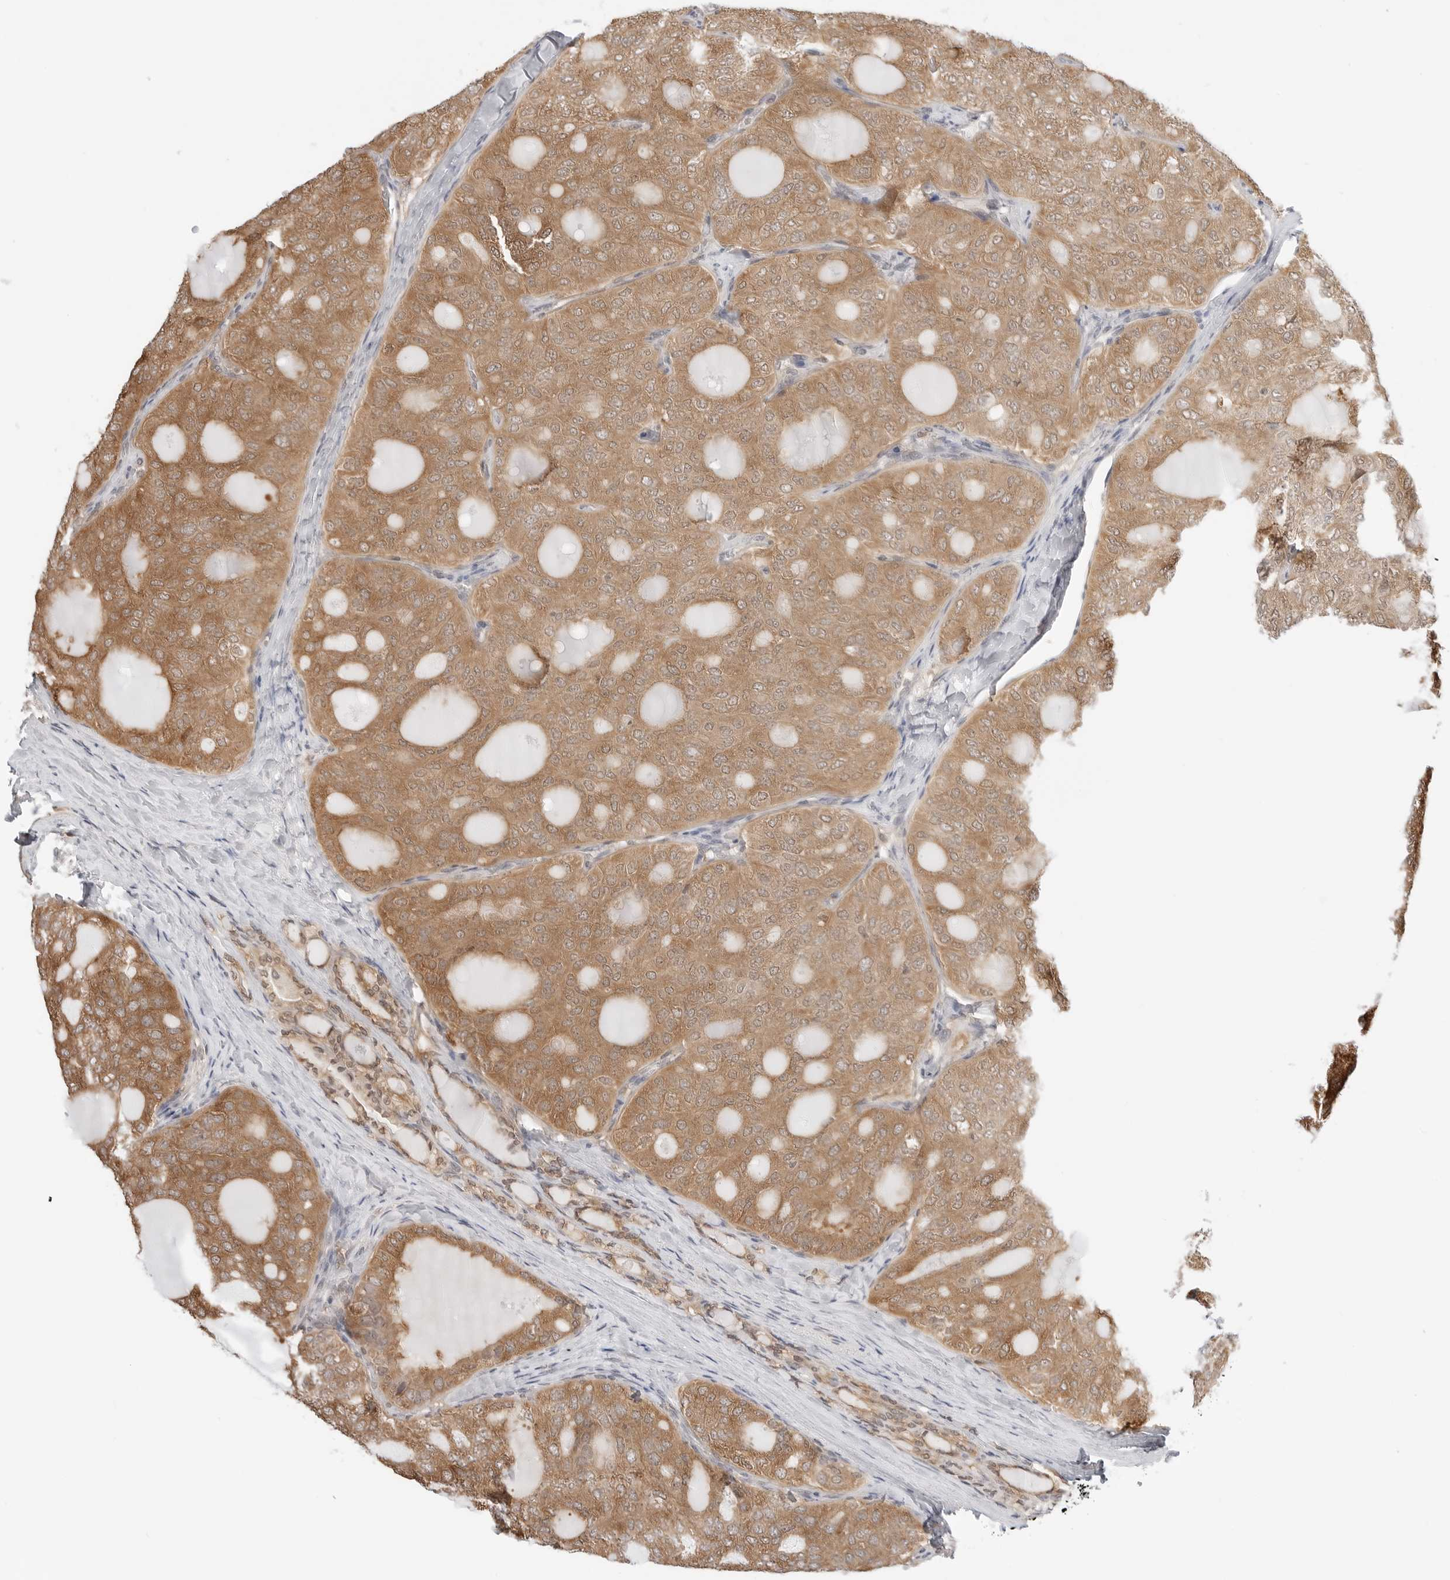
{"staining": {"intensity": "moderate", "quantity": ">75%", "location": "cytoplasmic/membranous"}, "tissue": "thyroid cancer", "cell_type": "Tumor cells", "image_type": "cancer", "snomed": [{"axis": "morphology", "description": "Follicular adenoma carcinoma, NOS"}, {"axis": "topography", "description": "Thyroid gland"}], "caption": "High-magnification brightfield microscopy of thyroid cancer stained with DAB (brown) and counterstained with hematoxylin (blue). tumor cells exhibit moderate cytoplasmic/membranous staining is seen in about>75% of cells. The protein is shown in brown color, while the nuclei are stained blue.", "gene": "NUDC", "patient": {"sex": "male", "age": 75}}